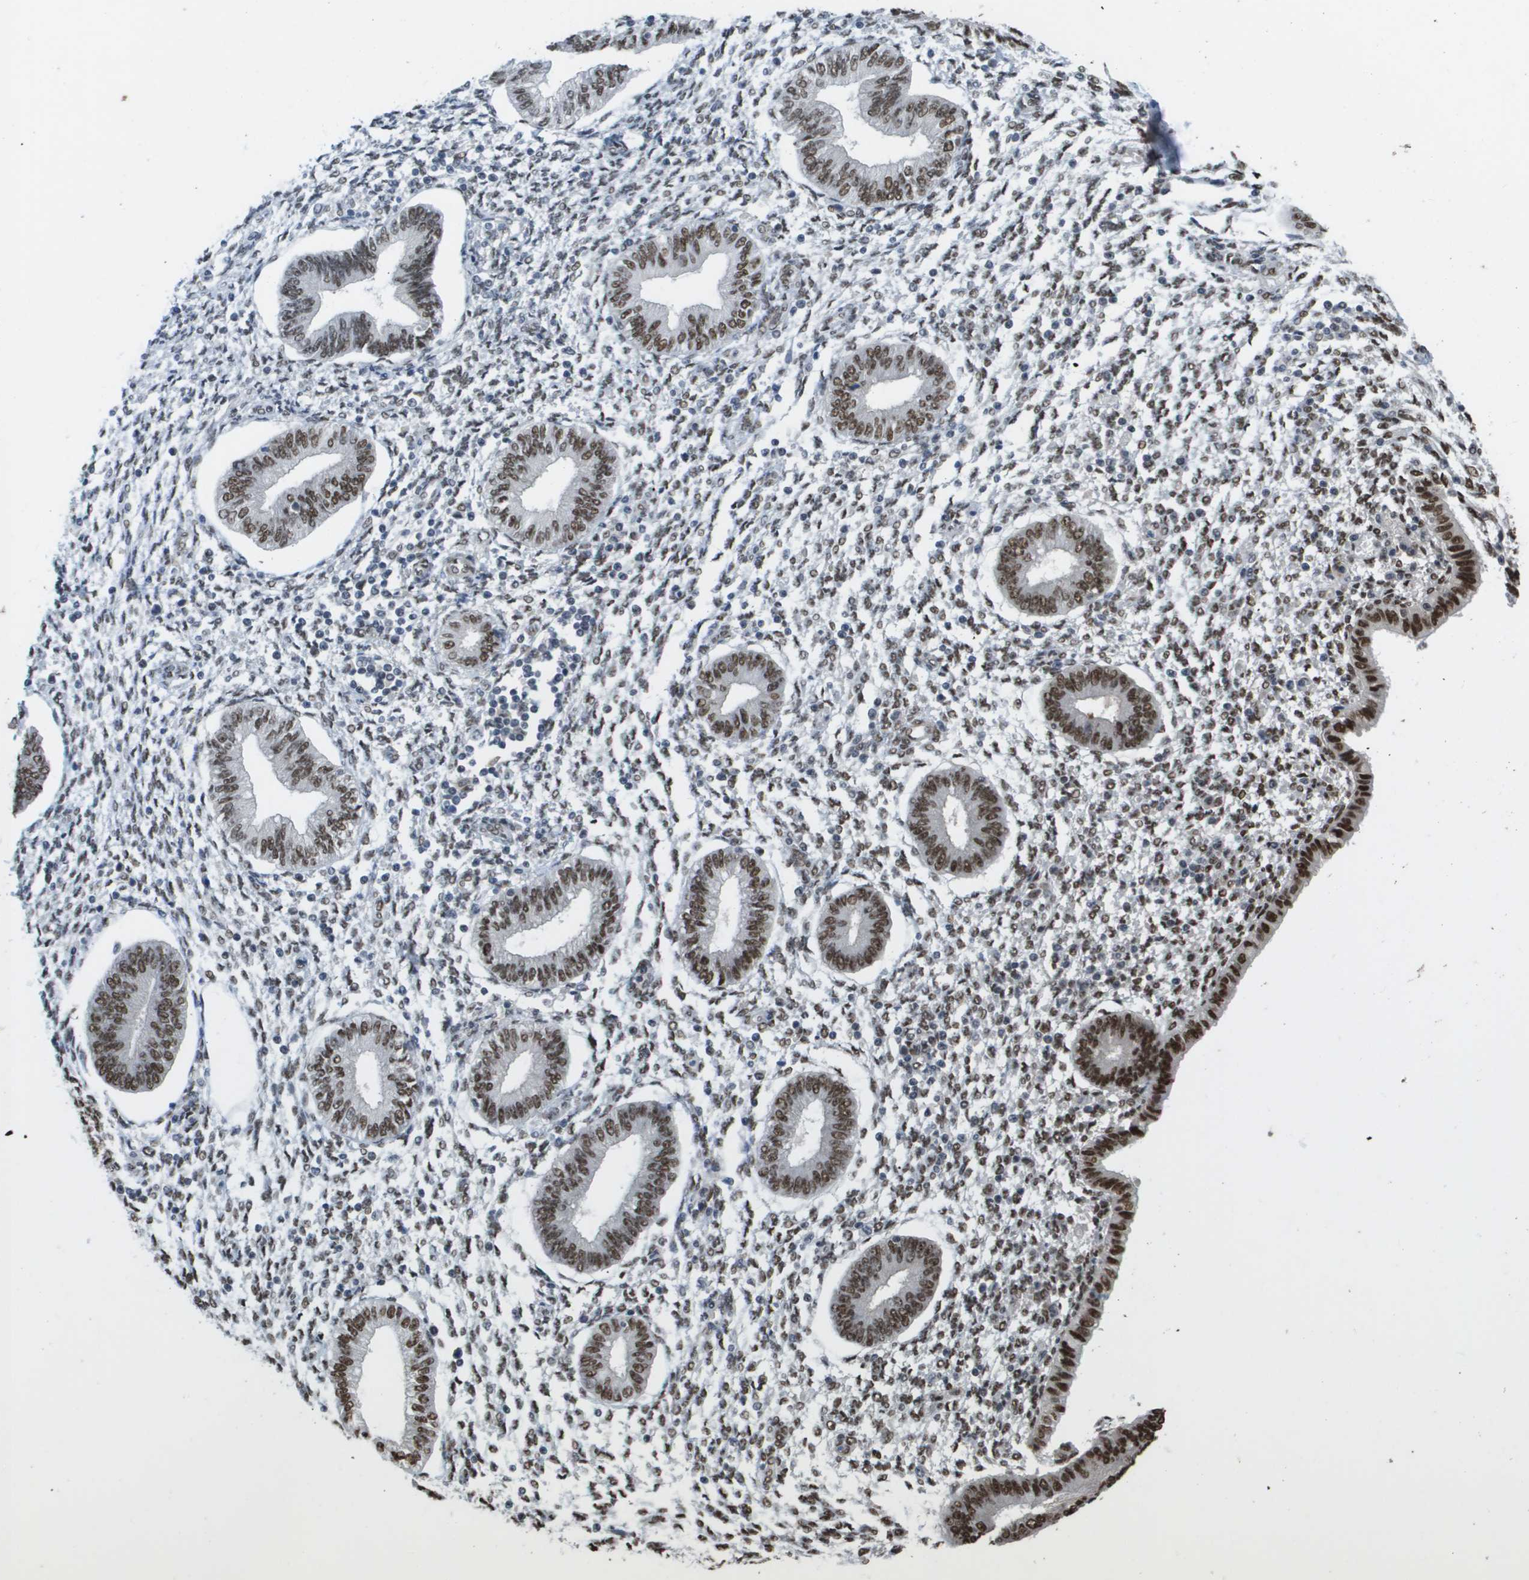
{"staining": {"intensity": "moderate", "quantity": ">75%", "location": "nuclear"}, "tissue": "endometrium", "cell_type": "Cells in endometrial stroma", "image_type": "normal", "snomed": [{"axis": "morphology", "description": "Normal tissue, NOS"}, {"axis": "topography", "description": "Endometrium"}], "caption": "IHC photomicrograph of benign endometrium: endometrium stained using IHC exhibits medium levels of moderate protein expression localized specifically in the nuclear of cells in endometrial stroma, appearing as a nuclear brown color.", "gene": "CDT1", "patient": {"sex": "female", "age": 50}}